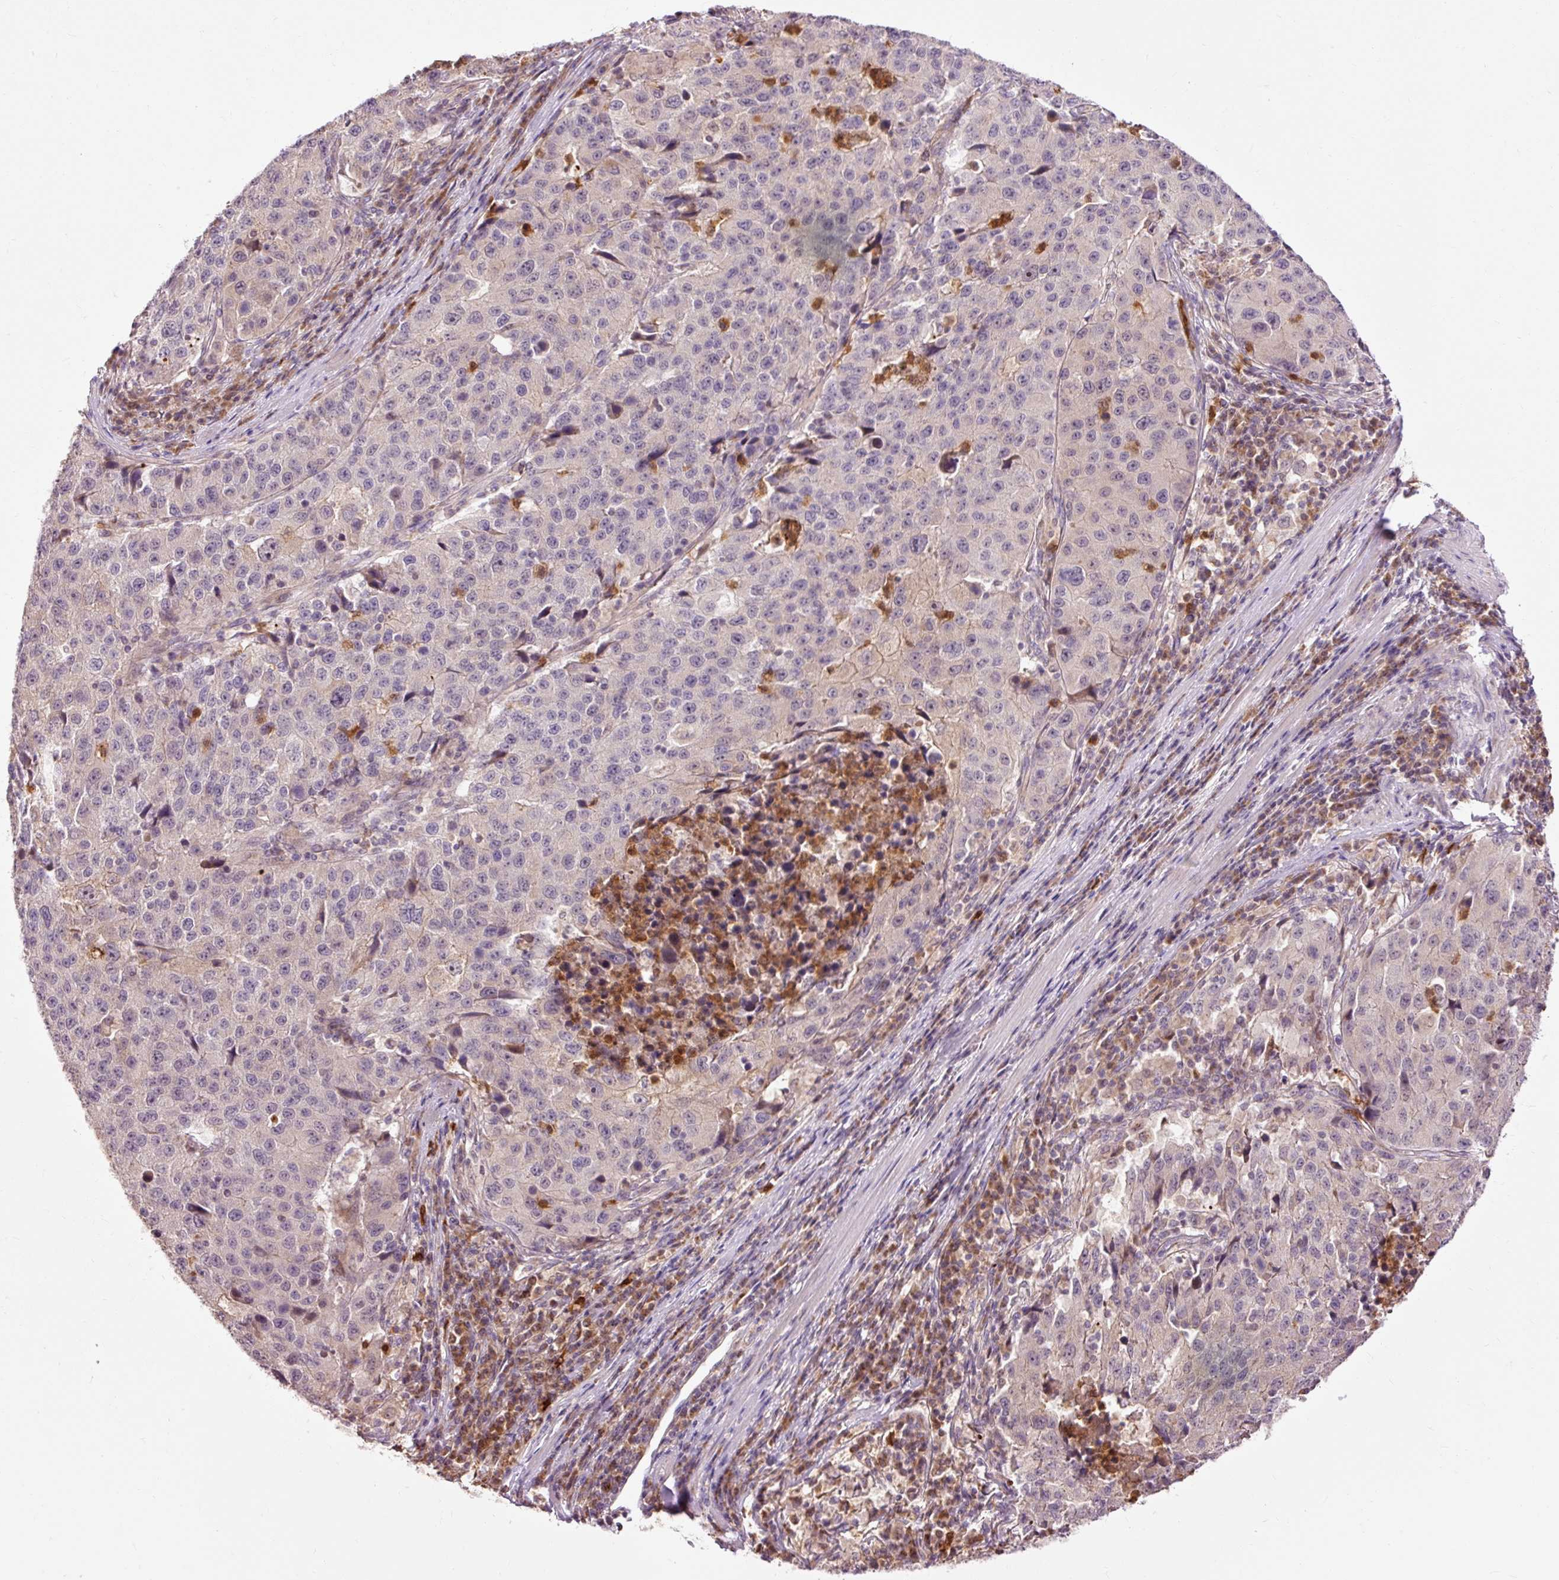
{"staining": {"intensity": "negative", "quantity": "none", "location": "none"}, "tissue": "stomach cancer", "cell_type": "Tumor cells", "image_type": "cancer", "snomed": [{"axis": "morphology", "description": "Adenocarcinoma, NOS"}, {"axis": "topography", "description": "Stomach"}], "caption": "The micrograph shows no significant staining in tumor cells of stomach cancer.", "gene": "PRDX5", "patient": {"sex": "male", "age": 71}}